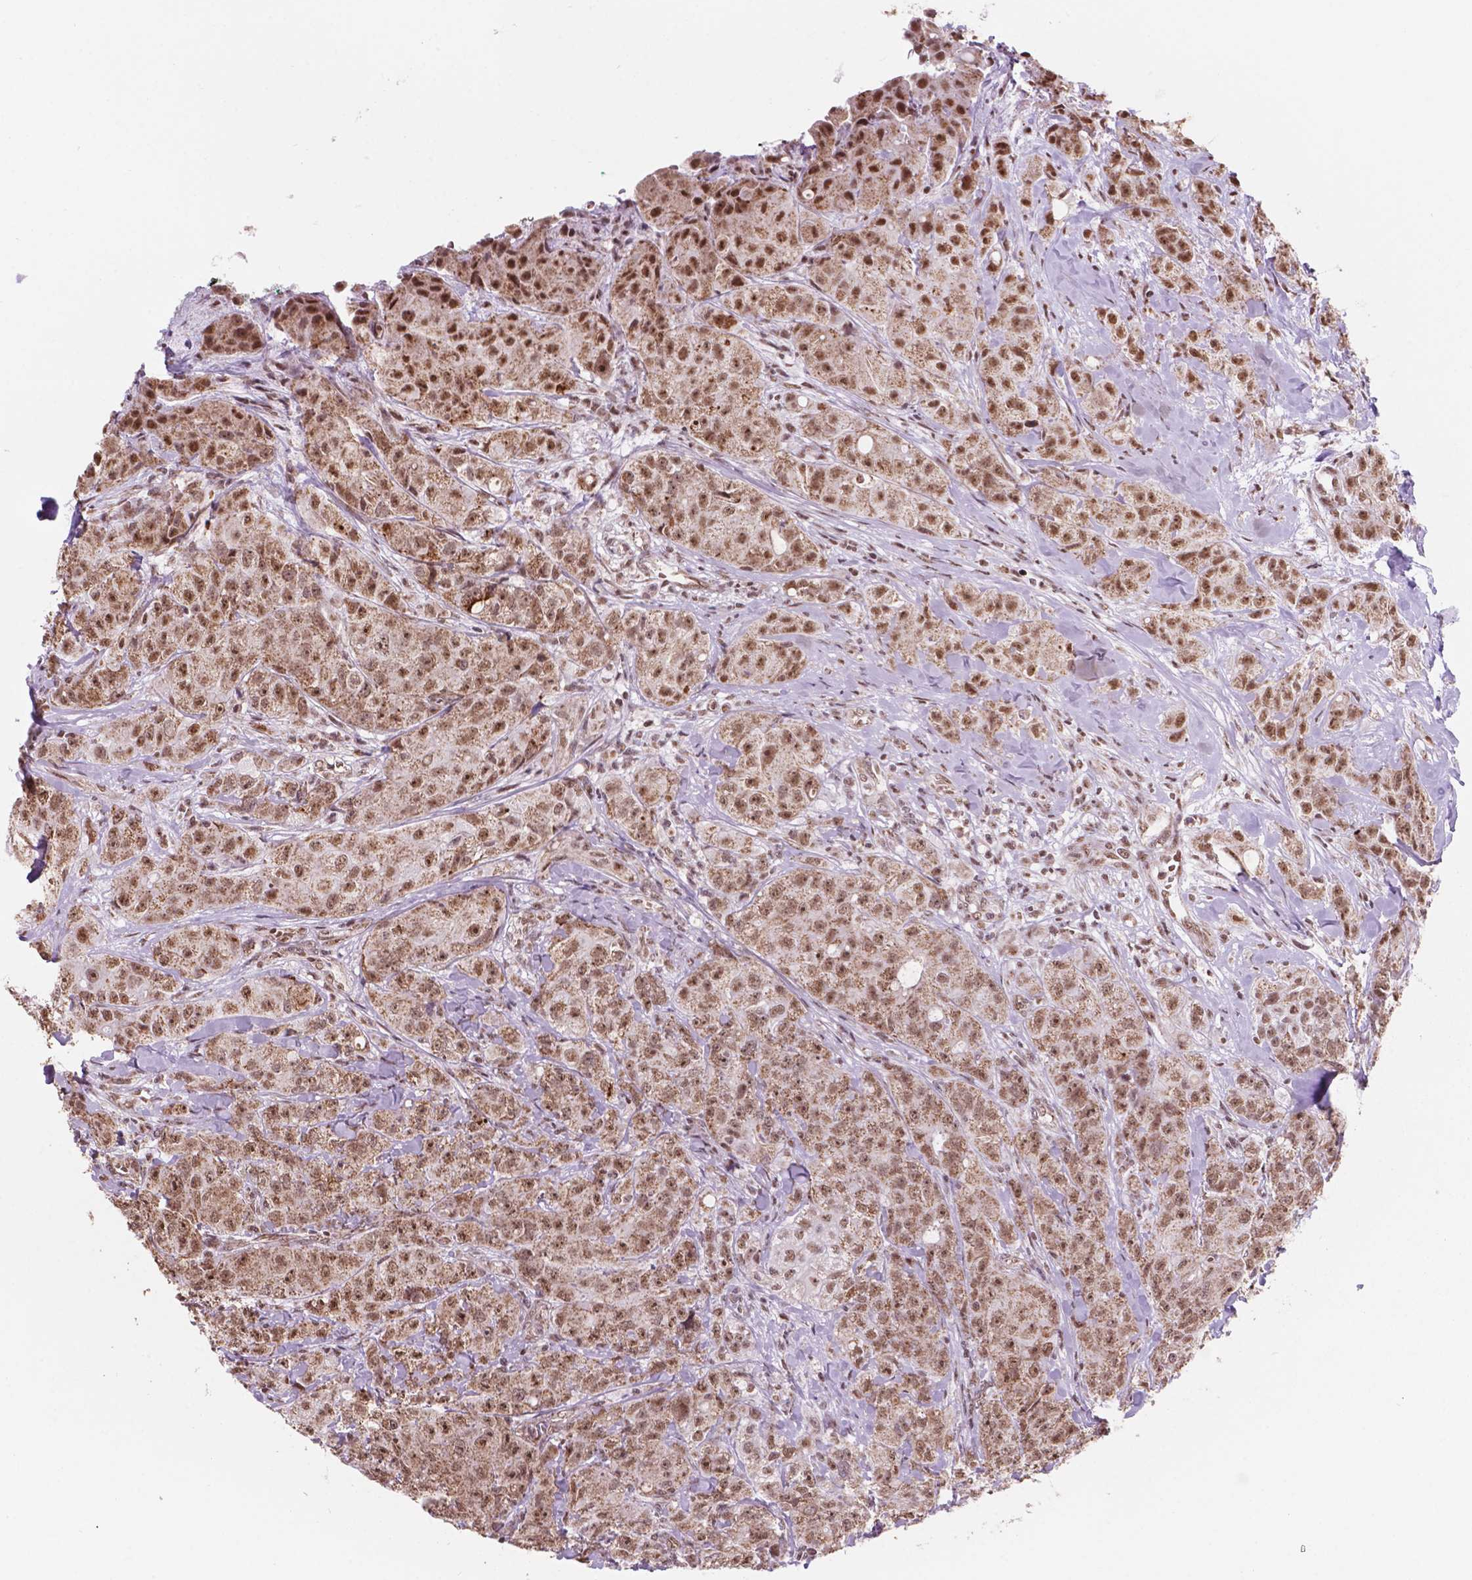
{"staining": {"intensity": "strong", "quantity": ">75%", "location": "cytoplasmic/membranous,nuclear"}, "tissue": "breast cancer", "cell_type": "Tumor cells", "image_type": "cancer", "snomed": [{"axis": "morphology", "description": "Duct carcinoma"}, {"axis": "topography", "description": "Breast"}], "caption": "Human breast cancer stained with a protein marker exhibits strong staining in tumor cells.", "gene": "NDUFA10", "patient": {"sex": "female", "age": 43}}